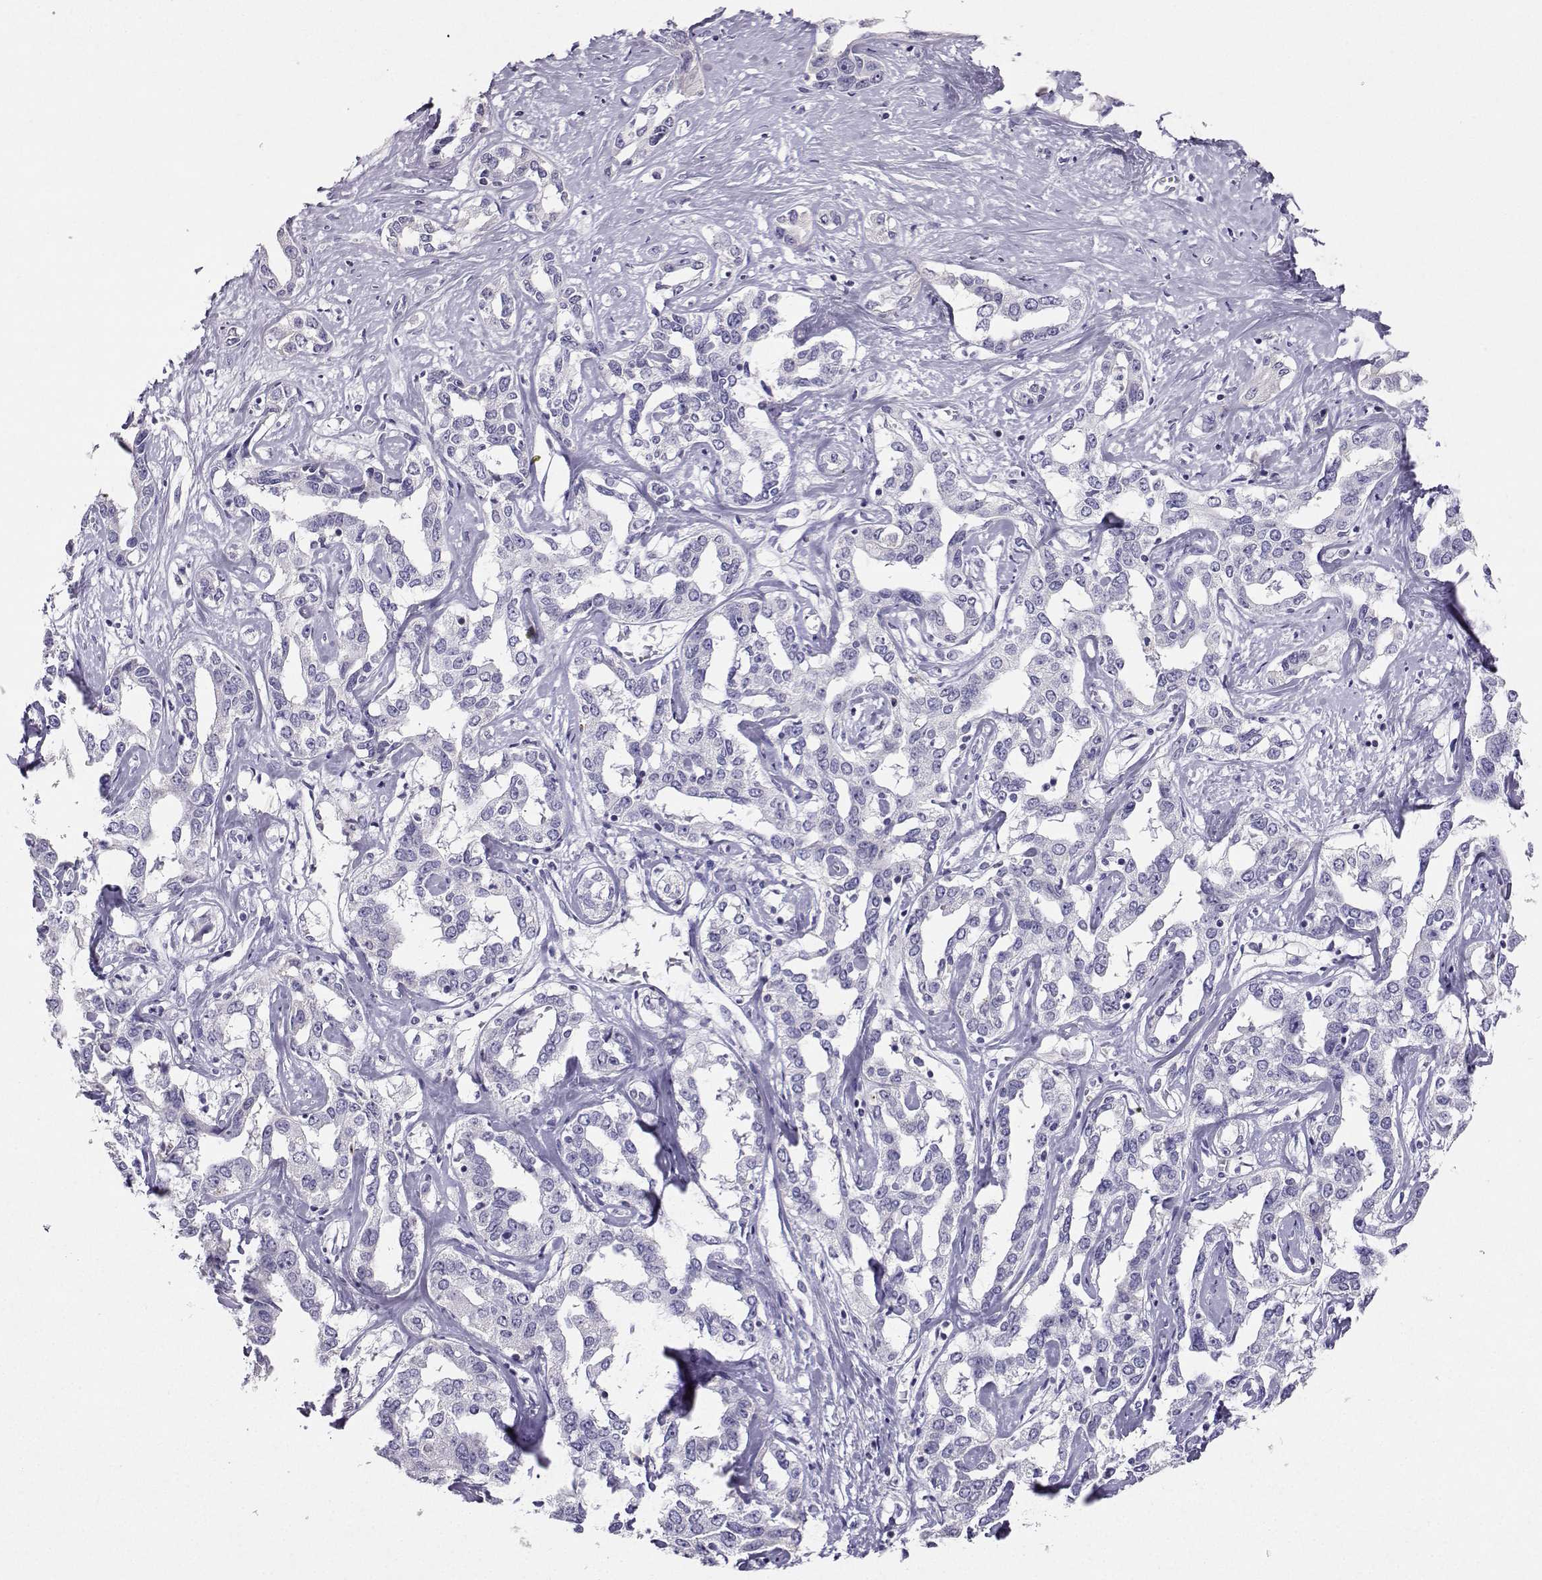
{"staining": {"intensity": "negative", "quantity": "none", "location": "none"}, "tissue": "liver cancer", "cell_type": "Tumor cells", "image_type": "cancer", "snomed": [{"axis": "morphology", "description": "Cholangiocarcinoma"}, {"axis": "topography", "description": "Liver"}], "caption": "Protein analysis of cholangiocarcinoma (liver) reveals no significant positivity in tumor cells. (DAB (3,3'-diaminobenzidine) IHC with hematoxylin counter stain).", "gene": "GRIK4", "patient": {"sex": "male", "age": 59}}